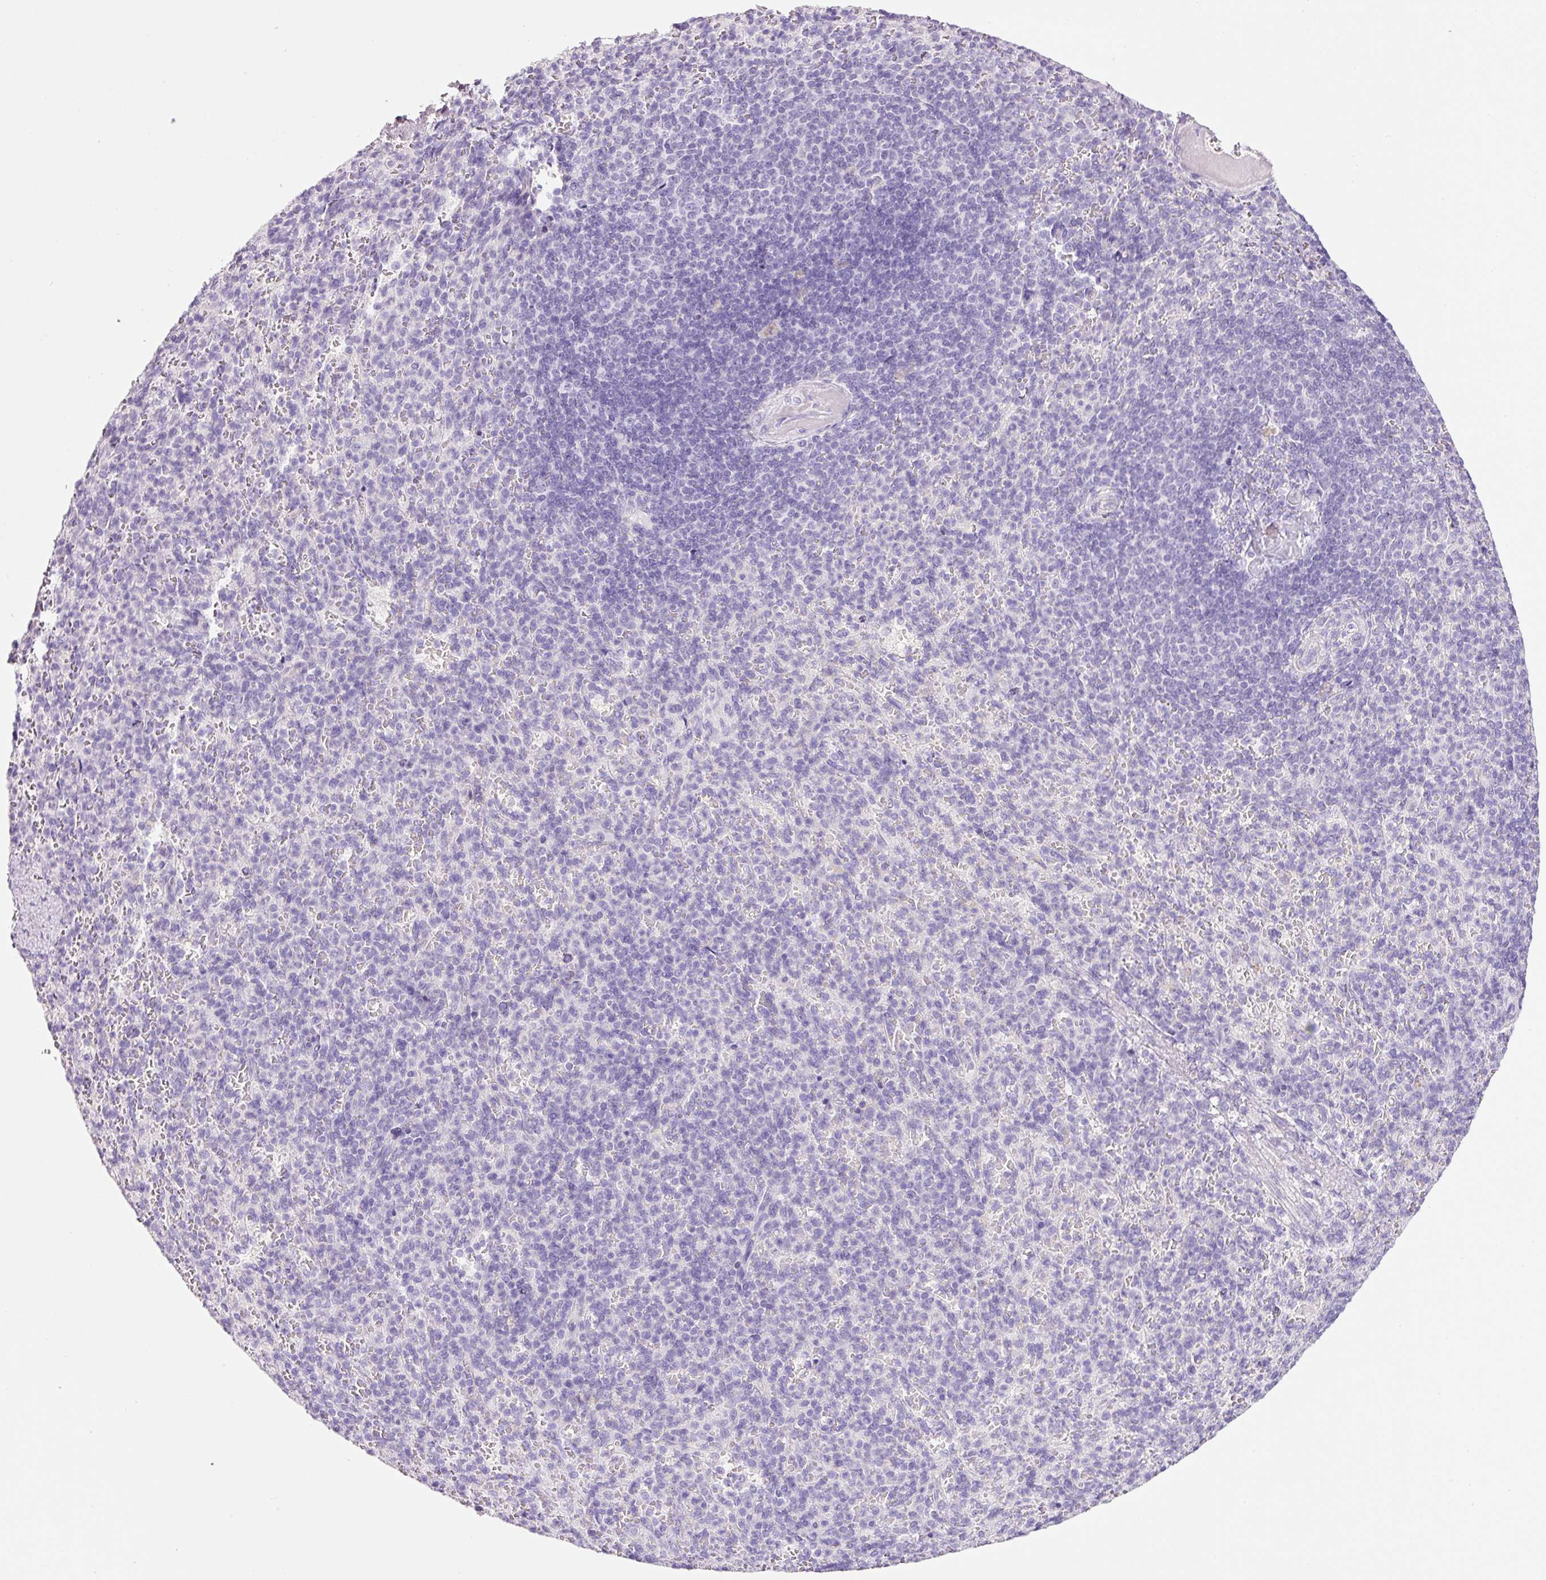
{"staining": {"intensity": "negative", "quantity": "none", "location": "none"}, "tissue": "spleen", "cell_type": "Cells in red pulp", "image_type": "normal", "snomed": [{"axis": "morphology", "description": "Normal tissue, NOS"}, {"axis": "topography", "description": "Spleen"}], "caption": "Immunohistochemistry (IHC) photomicrograph of benign spleen stained for a protein (brown), which demonstrates no positivity in cells in red pulp. The staining was performed using DAB (3,3'-diaminobenzidine) to visualize the protein expression in brown, while the nuclei were stained in blue with hematoxylin (Magnification: 20x).", "gene": "BSND", "patient": {"sex": "female", "age": 74}}